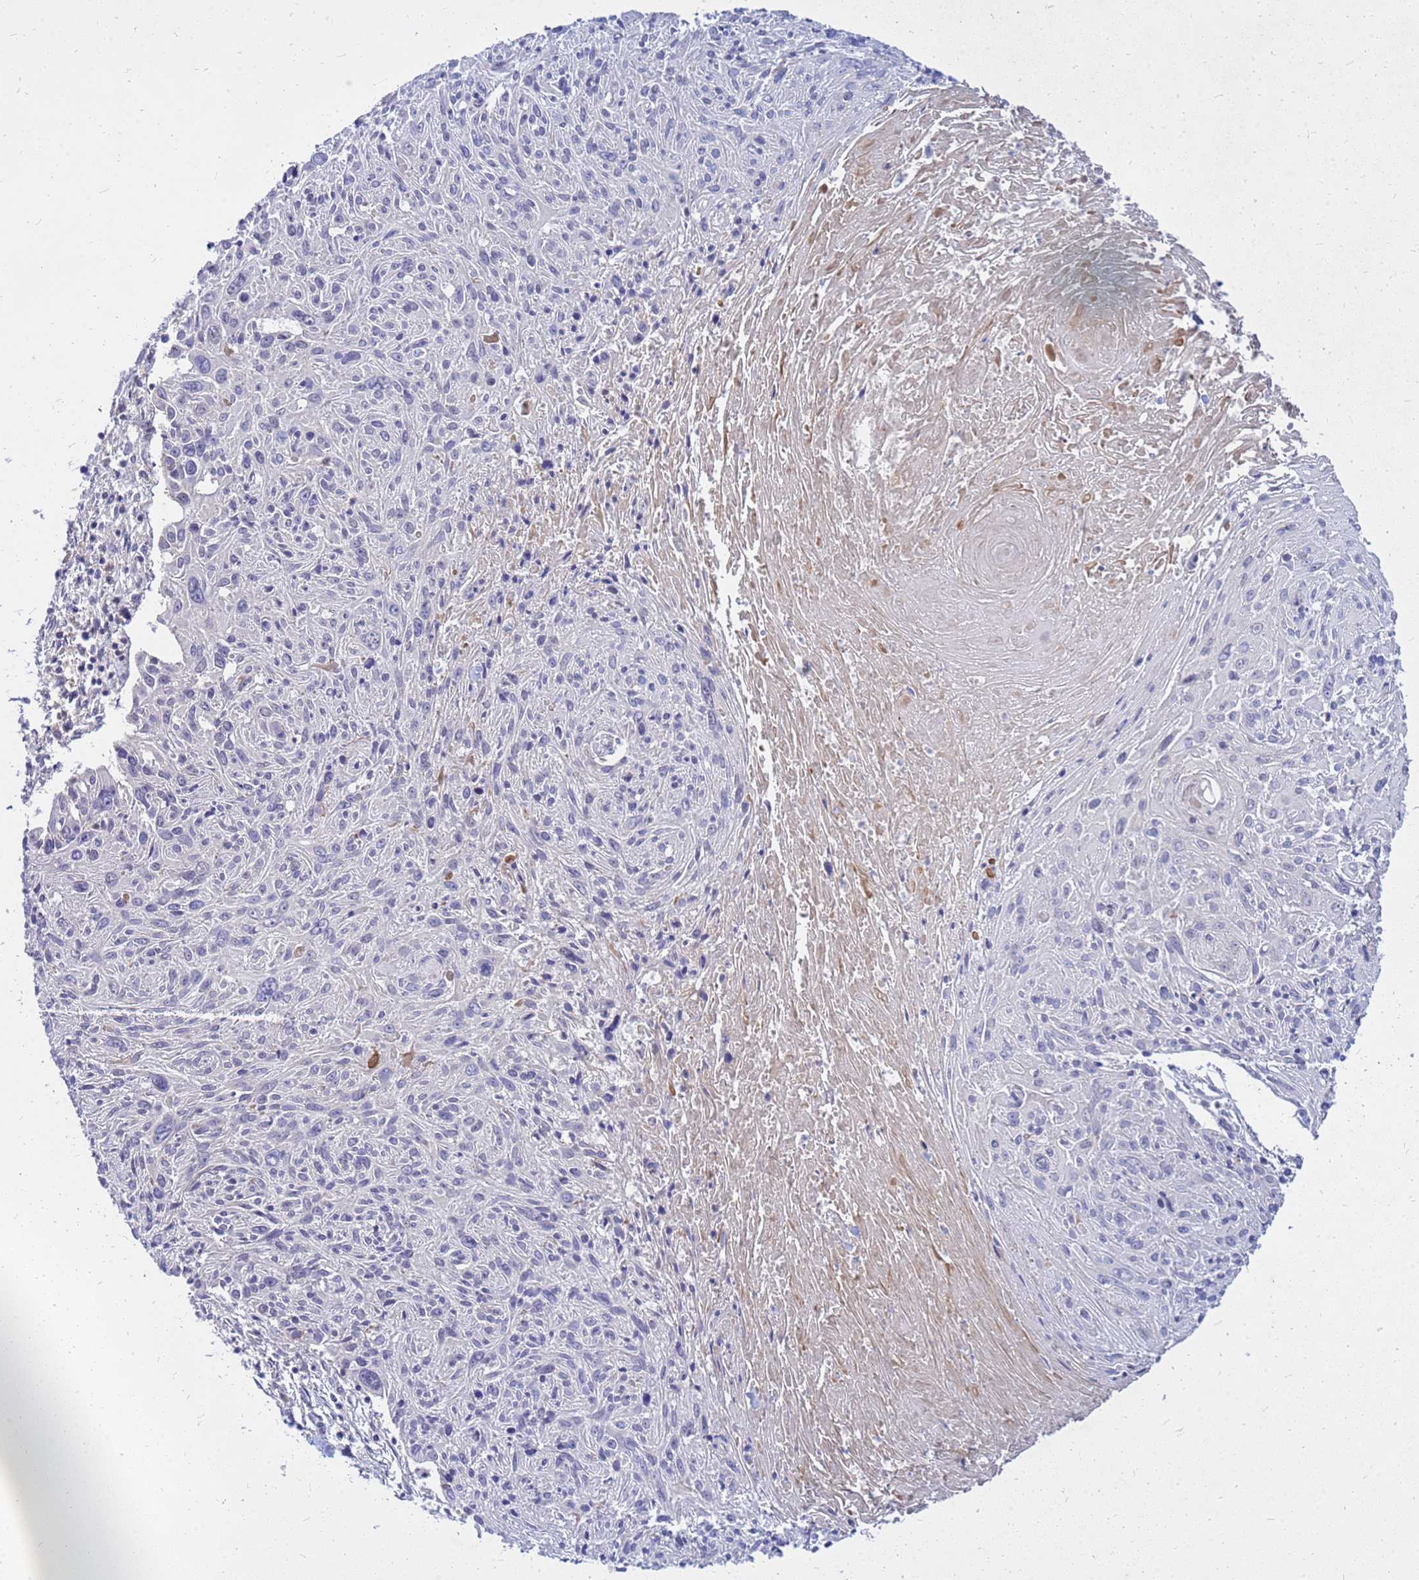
{"staining": {"intensity": "negative", "quantity": "none", "location": "none"}, "tissue": "cervical cancer", "cell_type": "Tumor cells", "image_type": "cancer", "snomed": [{"axis": "morphology", "description": "Squamous cell carcinoma, NOS"}, {"axis": "topography", "description": "Cervix"}], "caption": "The image reveals no significant expression in tumor cells of cervical cancer.", "gene": "SRGAP3", "patient": {"sex": "female", "age": 51}}